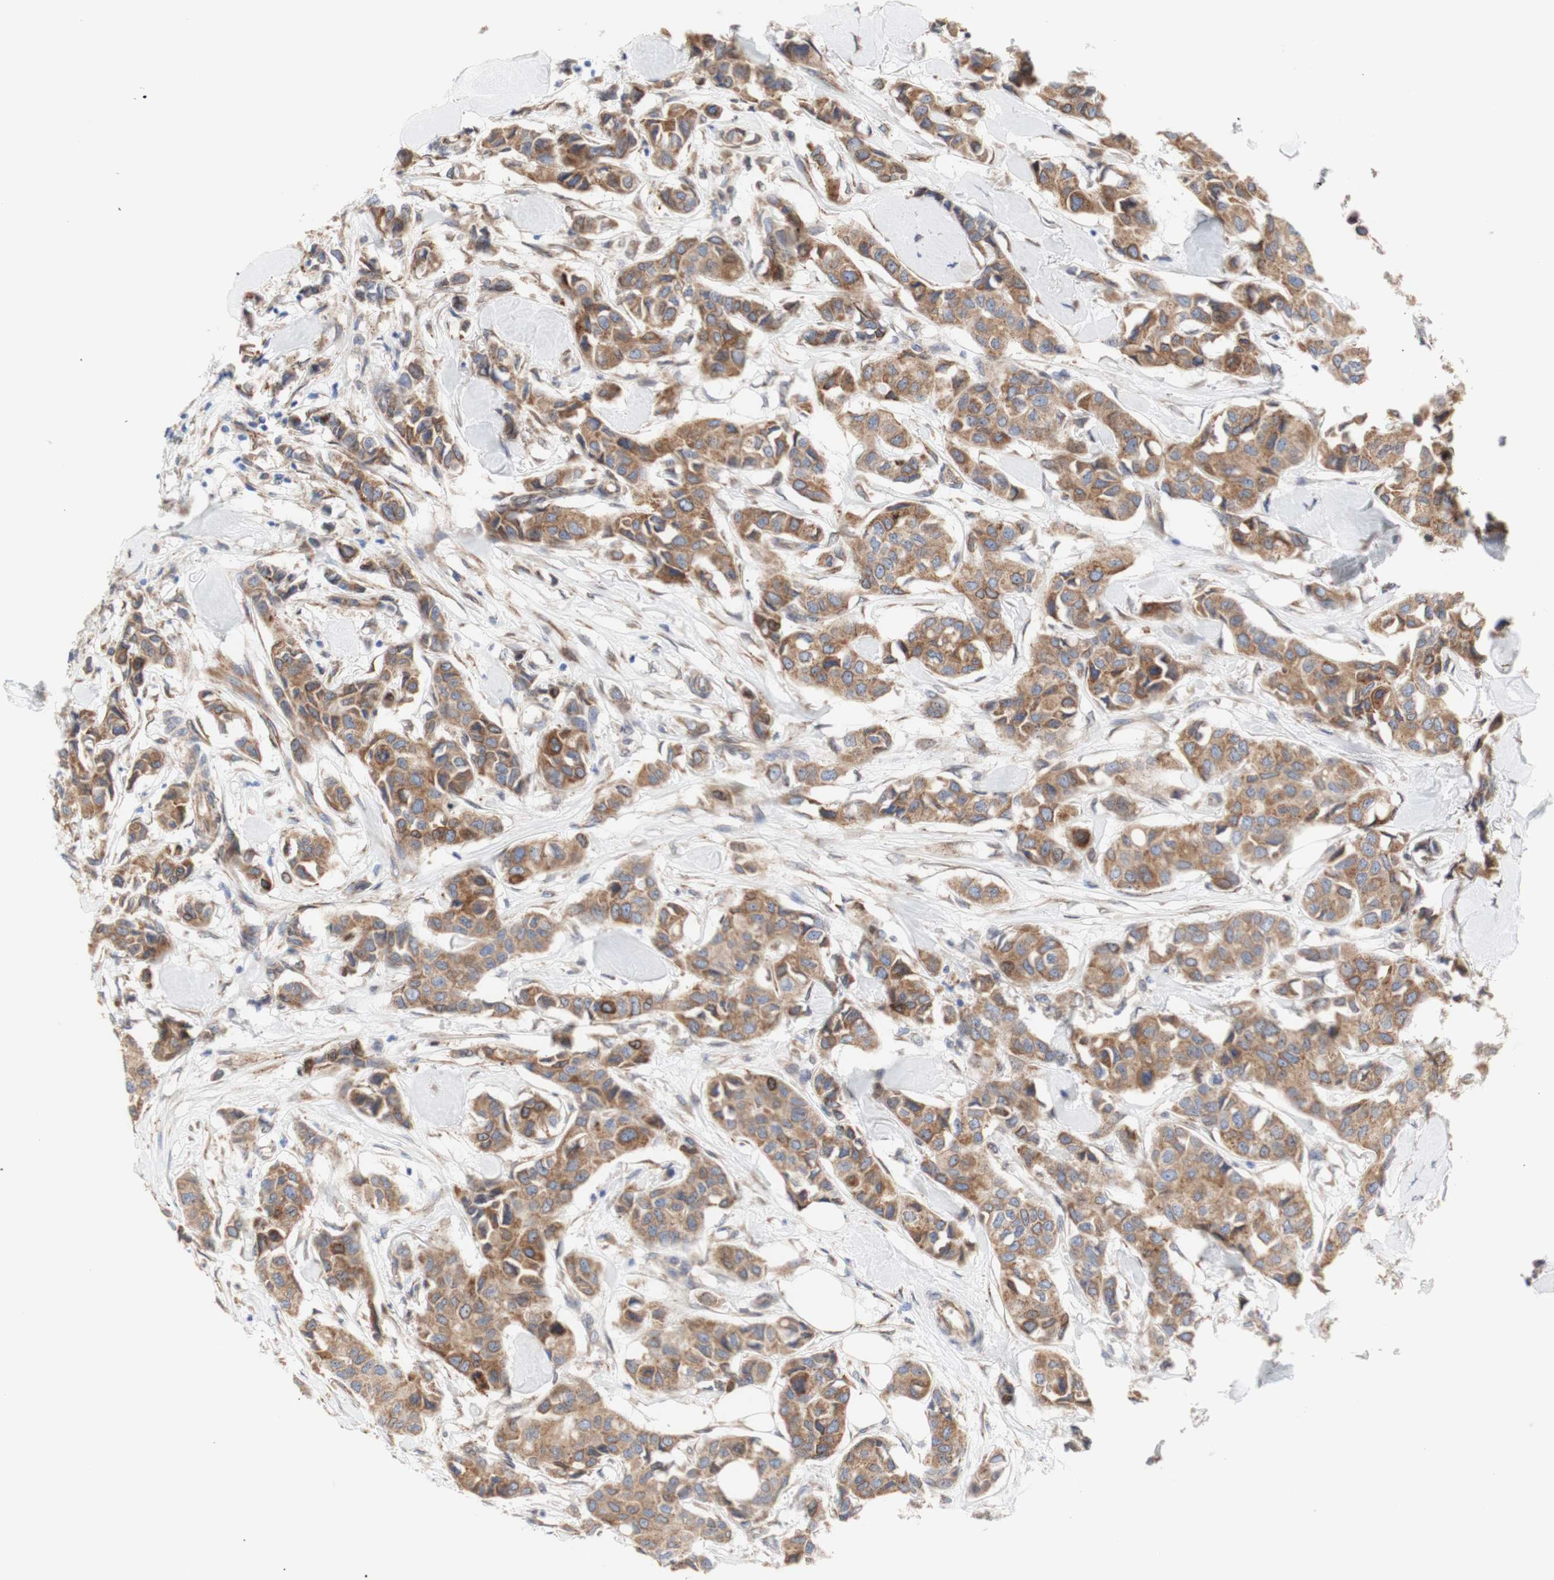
{"staining": {"intensity": "moderate", "quantity": ">75%", "location": "cytoplasmic/membranous"}, "tissue": "breast cancer", "cell_type": "Tumor cells", "image_type": "cancer", "snomed": [{"axis": "morphology", "description": "Duct carcinoma"}, {"axis": "topography", "description": "Breast"}], "caption": "Infiltrating ductal carcinoma (breast) was stained to show a protein in brown. There is medium levels of moderate cytoplasmic/membranous staining in about >75% of tumor cells.", "gene": "ERLIN1", "patient": {"sex": "female", "age": 80}}